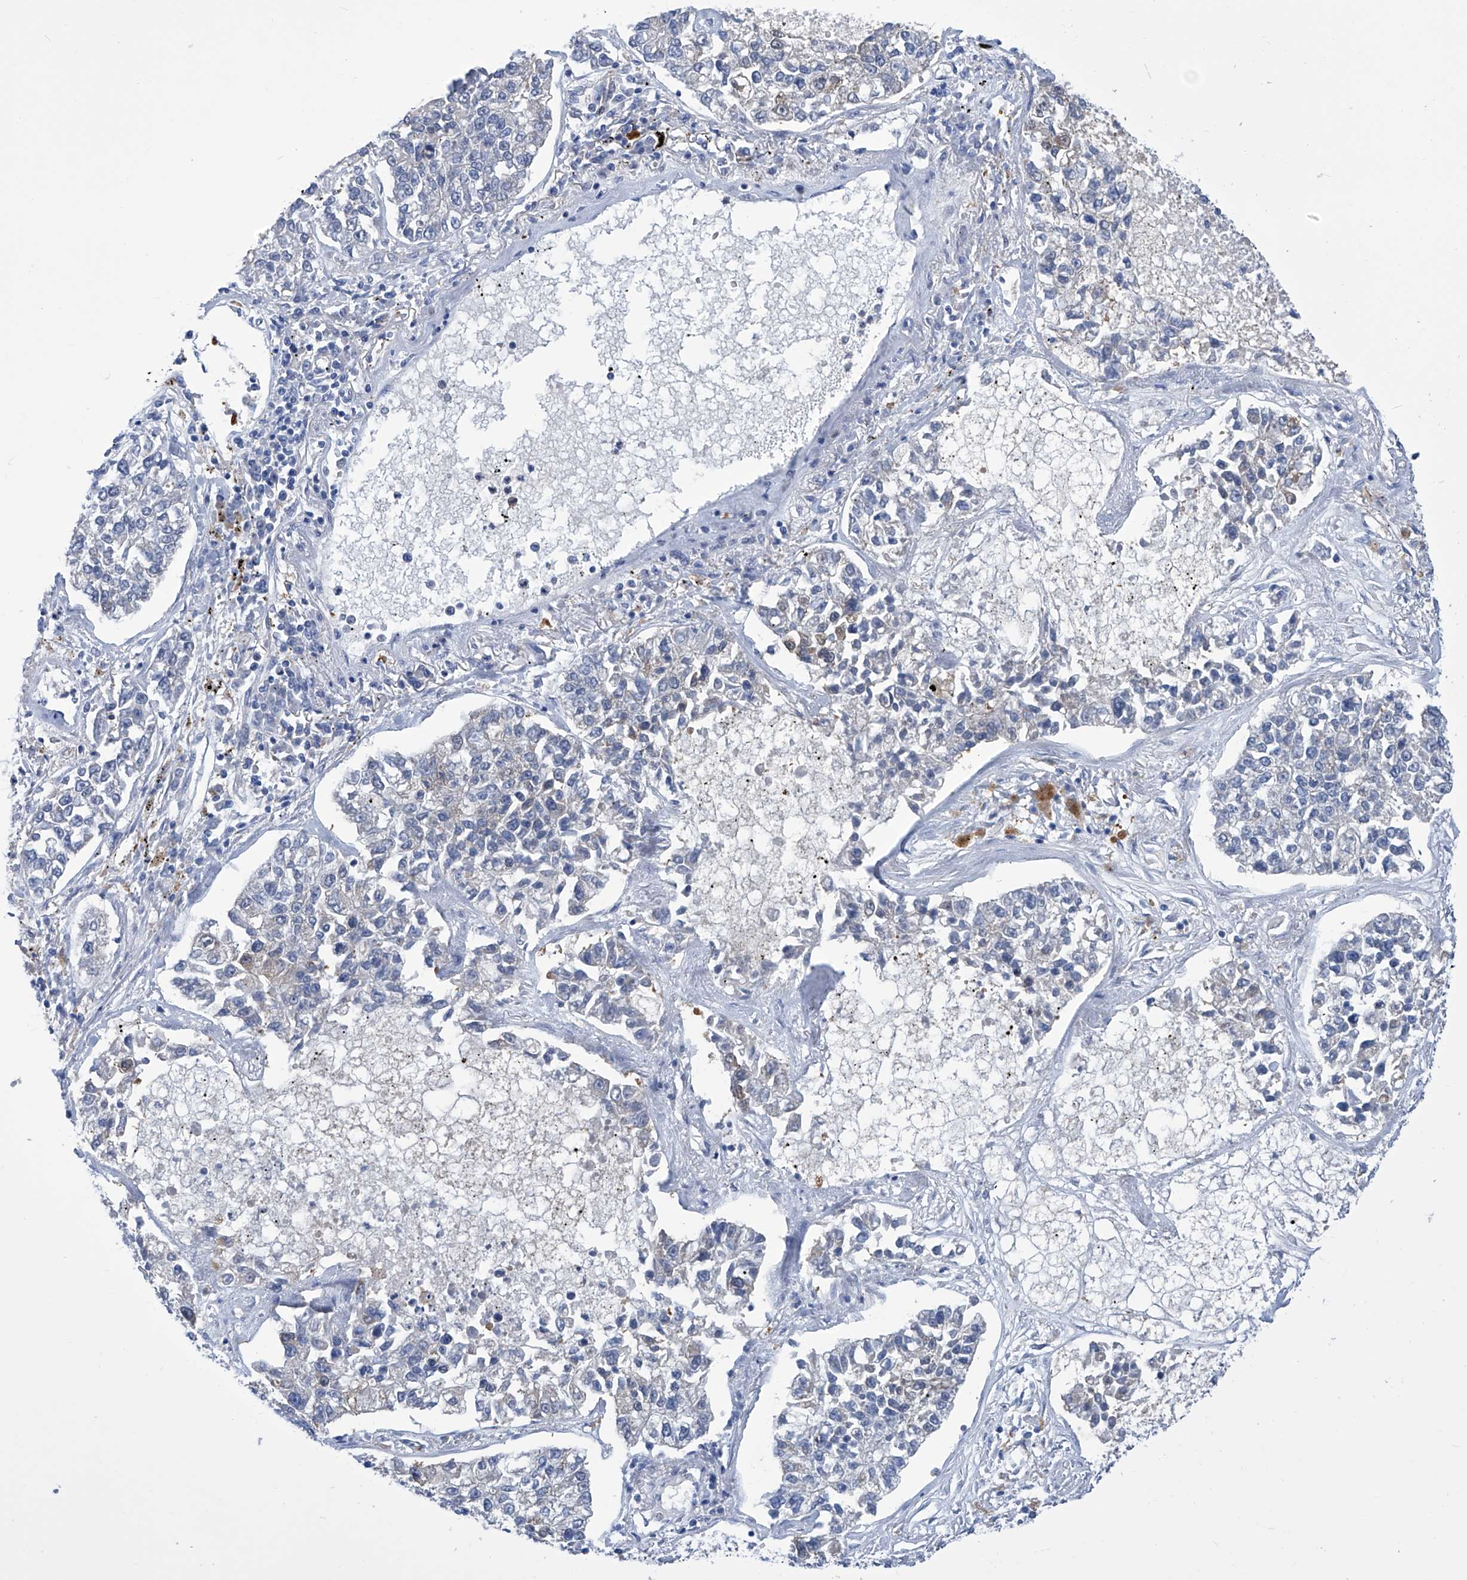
{"staining": {"intensity": "negative", "quantity": "none", "location": "none"}, "tissue": "lung cancer", "cell_type": "Tumor cells", "image_type": "cancer", "snomed": [{"axis": "morphology", "description": "Adenocarcinoma, NOS"}, {"axis": "topography", "description": "Lung"}], "caption": "The photomicrograph reveals no significant positivity in tumor cells of lung cancer (adenocarcinoma).", "gene": "IMPA2", "patient": {"sex": "male", "age": 49}}